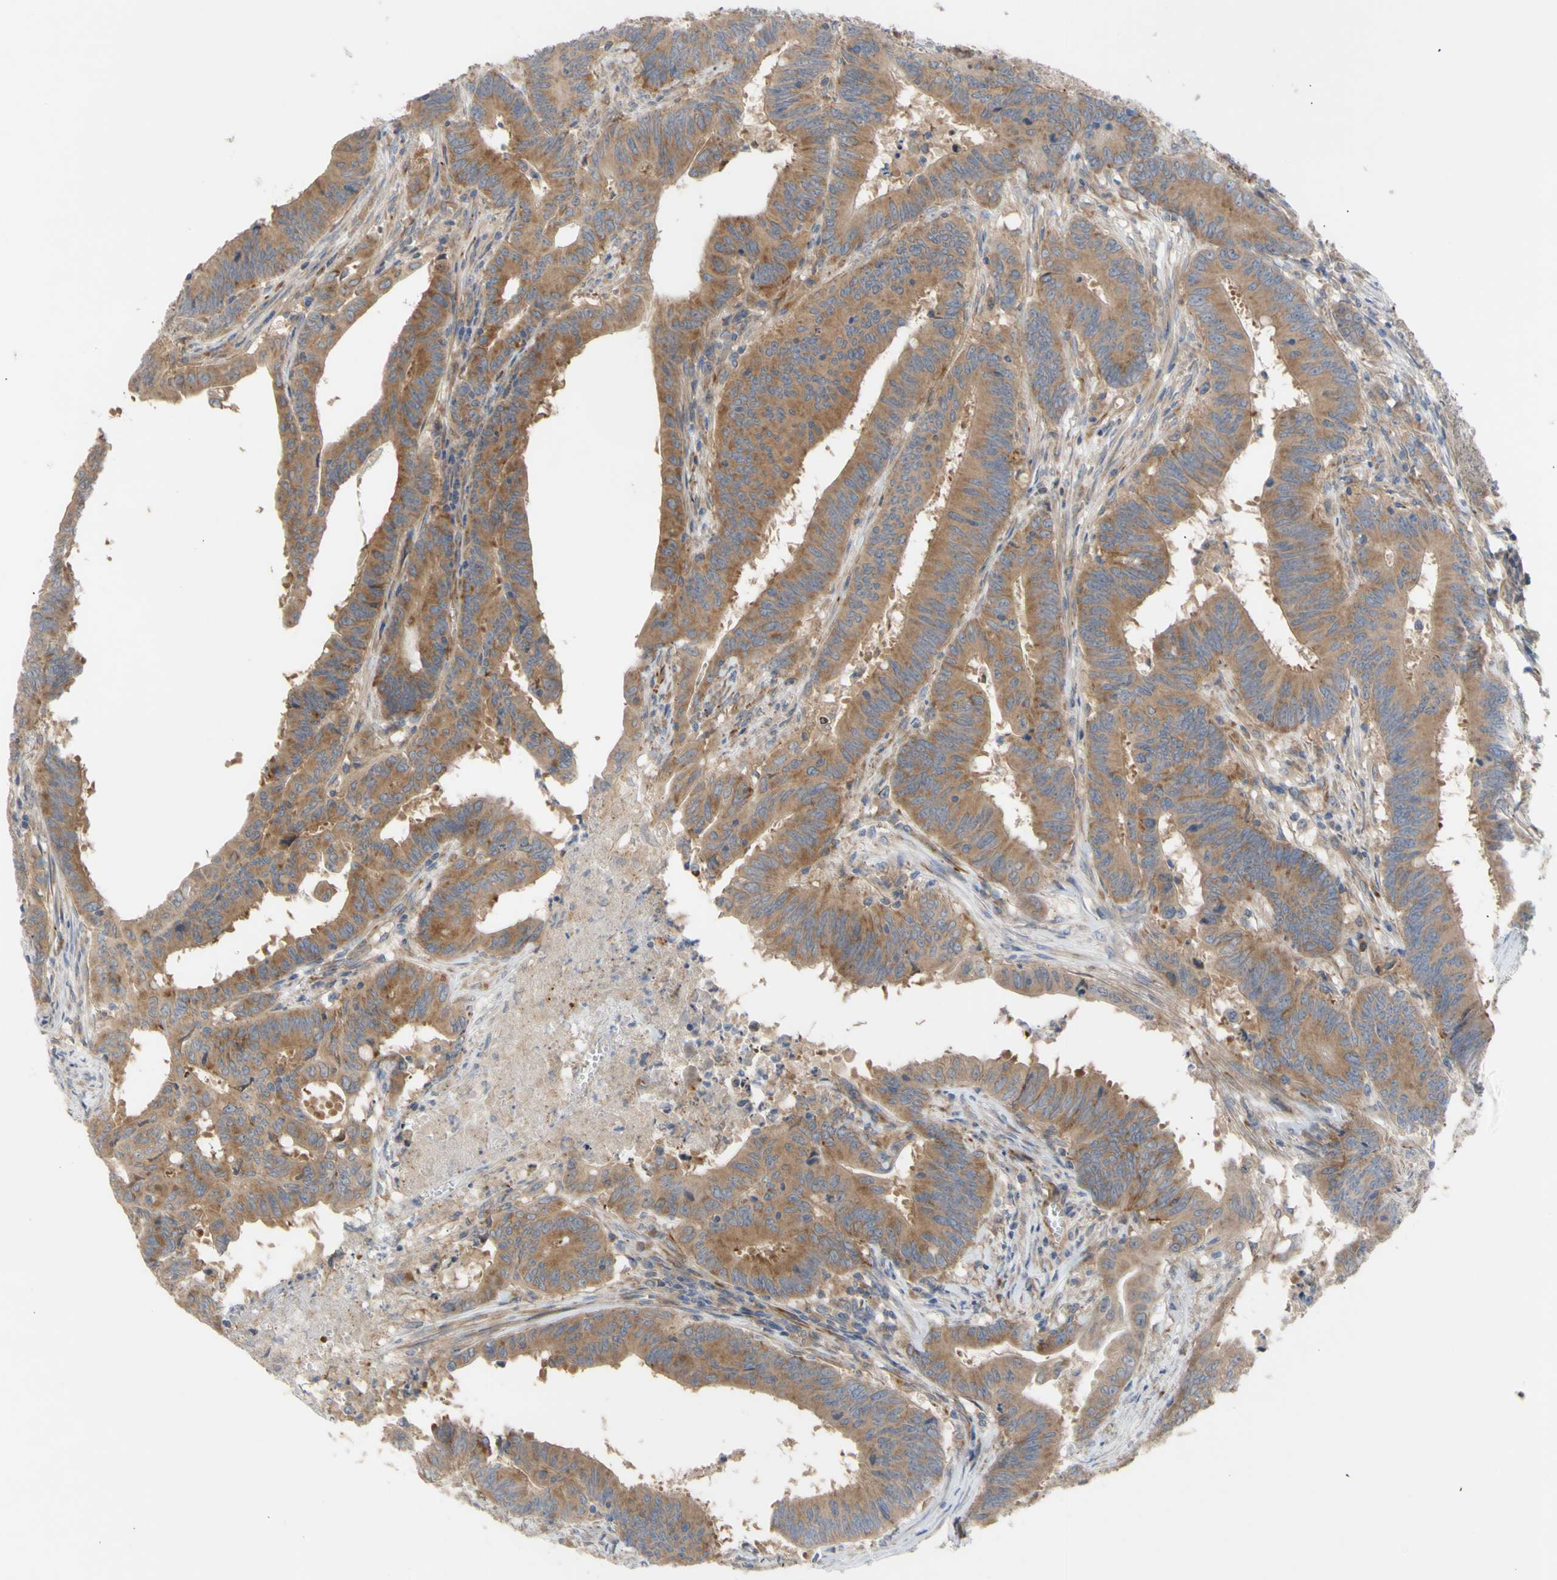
{"staining": {"intensity": "moderate", "quantity": ">75%", "location": "cytoplasmic/membranous"}, "tissue": "colorectal cancer", "cell_type": "Tumor cells", "image_type": "cancer", "snomed": [{"axis": "morphology", "description": "Adenocarcinoma, NOS"}, {"axis": "topography", "description": "Colon"}], "caption": "Immunohistochemical staining of human colorectal adenocarcinoma displays medium levels of moderate cytoplasmic/membranous positivity in approximately >75% of tumor cells.", "gene": "EIF2S3", "patient": {"sex": "male", "age": 45}}